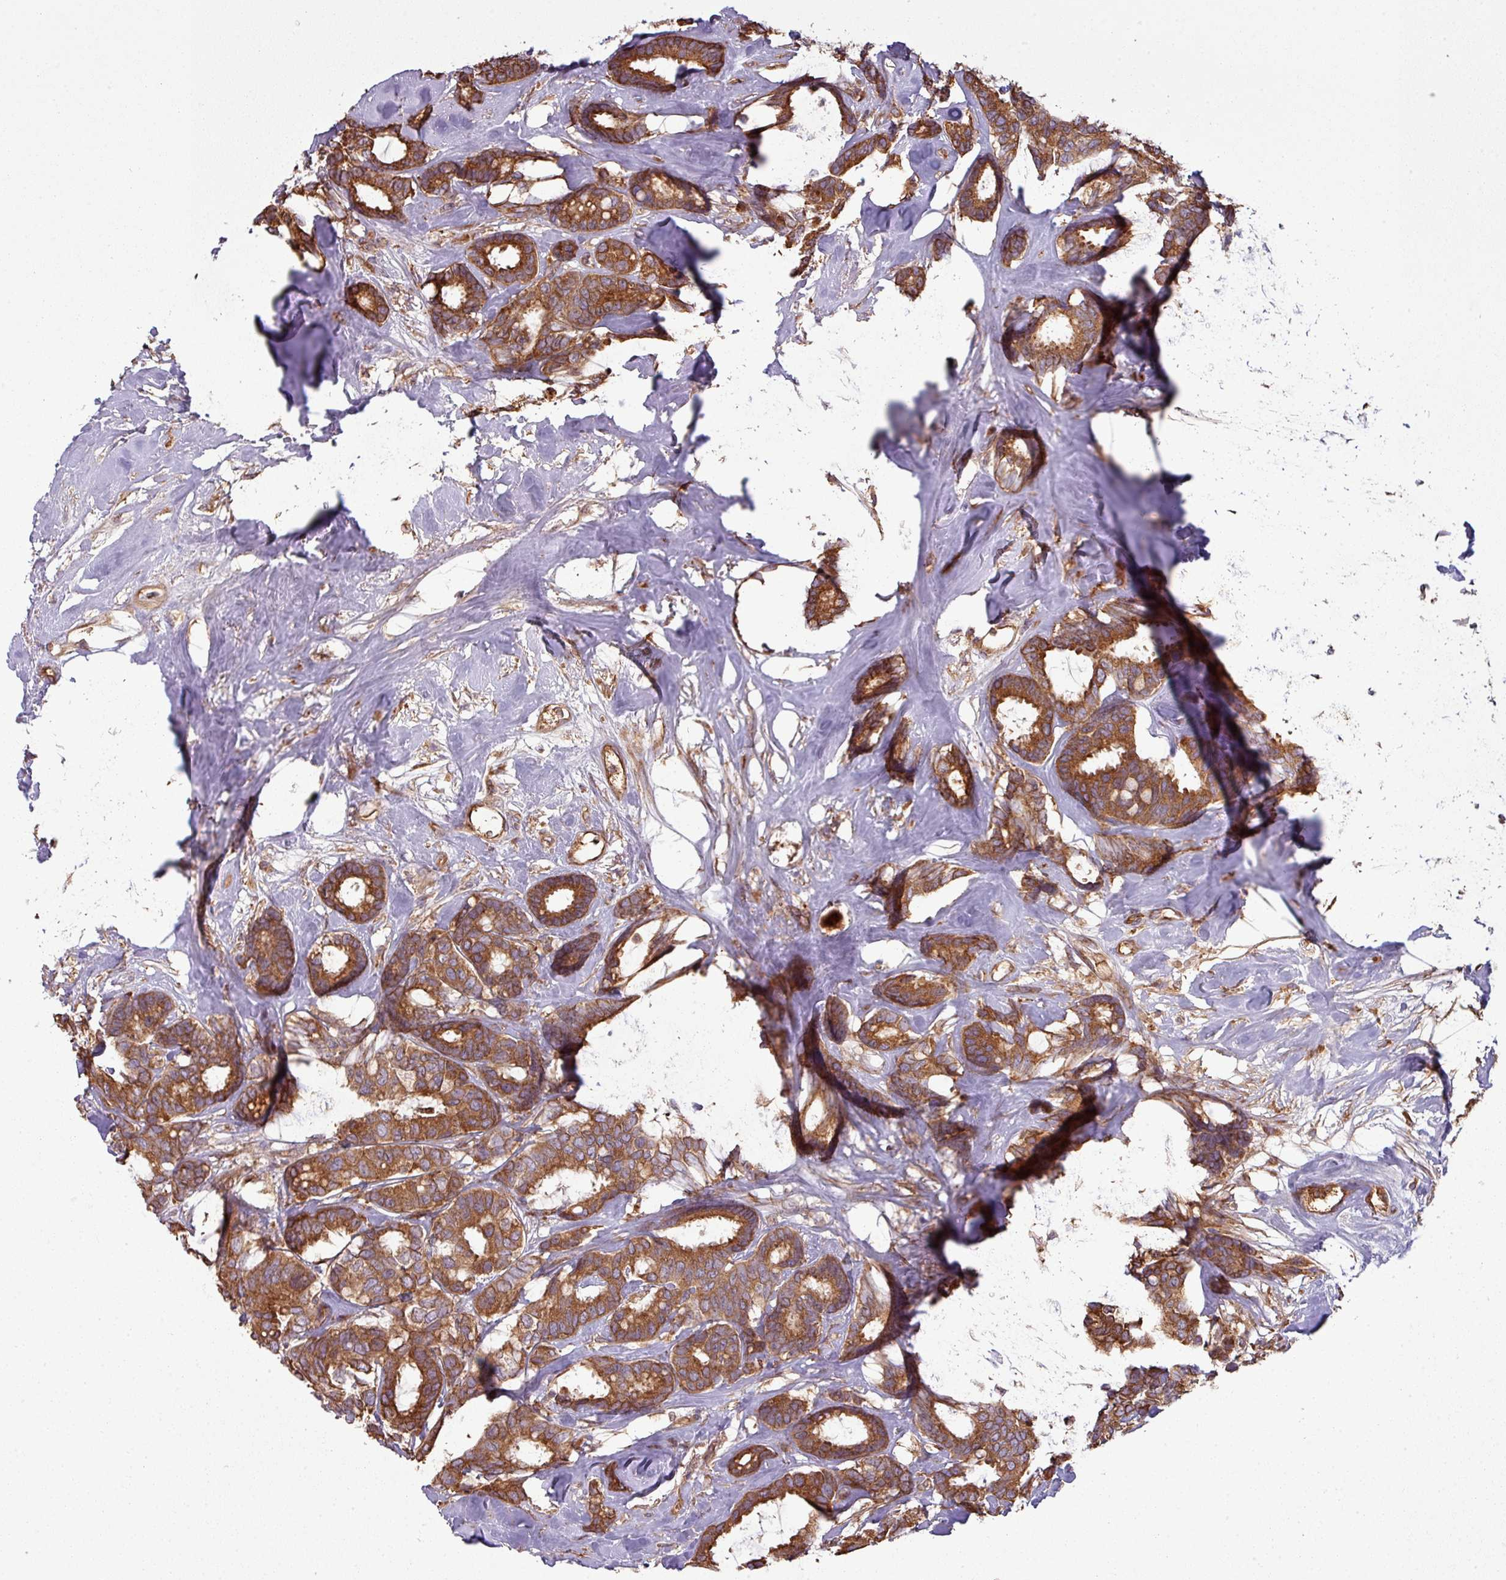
{"staining": {"intensity": "moderate", "quantity": ">75%", "location": "cytoplasmic/membranous"}, "tissue": "breast cancer", "cell_type": "Tumor cells", "image_type": "cancer", "snomed": [{"axis": "morphology", "description": "Duct carcinoma"}, {"axis": "topography", "description": "Breast"}], "caption": "The immunohistochemical stain shows moderate cytoplasmic/membranous positivity in tumor cells of breast cancer tissue. Using DAB (brown) and hematoxylin (blue) stains, captured at high magnification using brightfield microscopy.", "gene": "SNRNP25", "patient": {"sex": "female", "age": 87}}